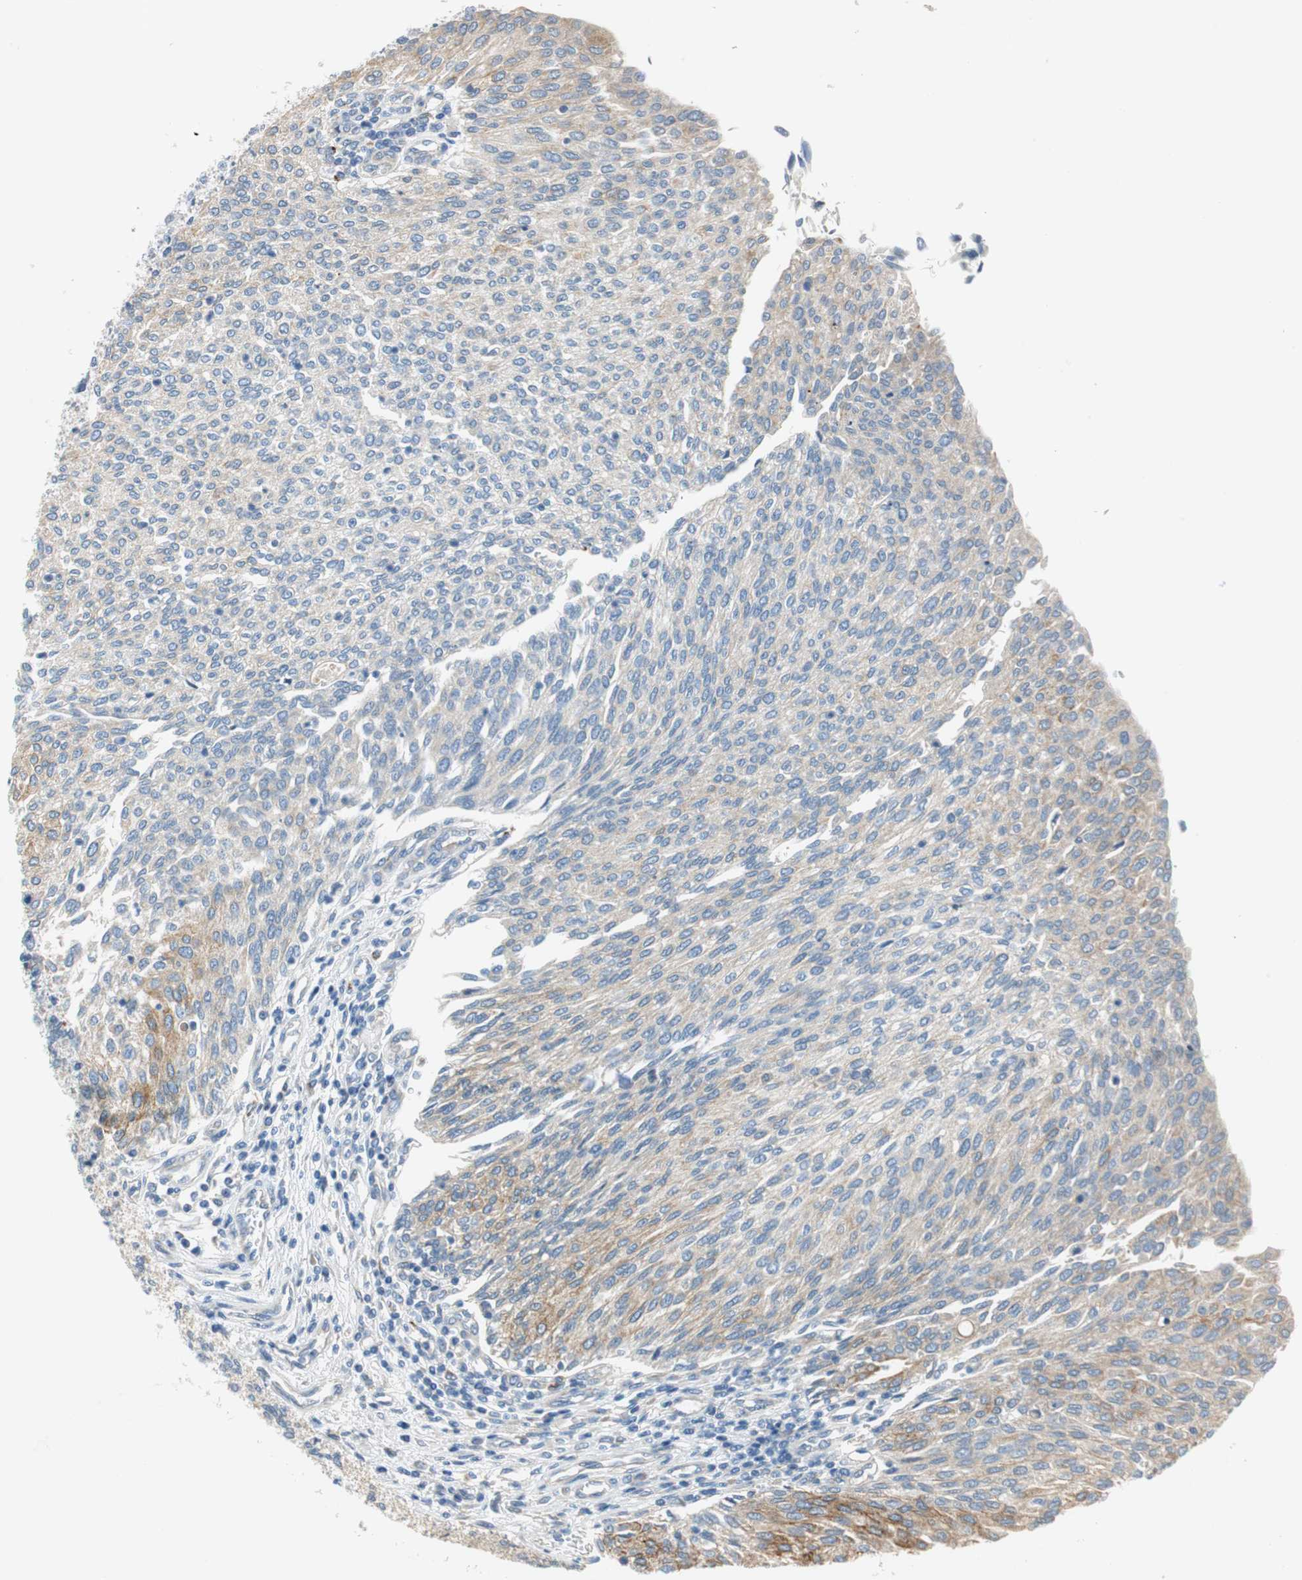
{"staining": {"intensity": "weak", "quantity": ">75%", "location": "cytoplasmic/membranous"}, "tissue": "urothelial cancer", "cell_type": "Tumor cells", "image_type": "cancer", "snomed": [{"axis": "morphology", "description": "Urothelial carcinoma, Low grade"}, {"axis": "topography", "description": "Urinary bladder"}], "caption": "Protein staining displays weak cytoplasmic/membranous positivity in approximately >75% of tumor cells in urothelial cancer. (brown staining indicates protein expression, while blue staining denotes nuclei).", "gene": "FADS2", "patient": {"sex": "female", "age": 79}}